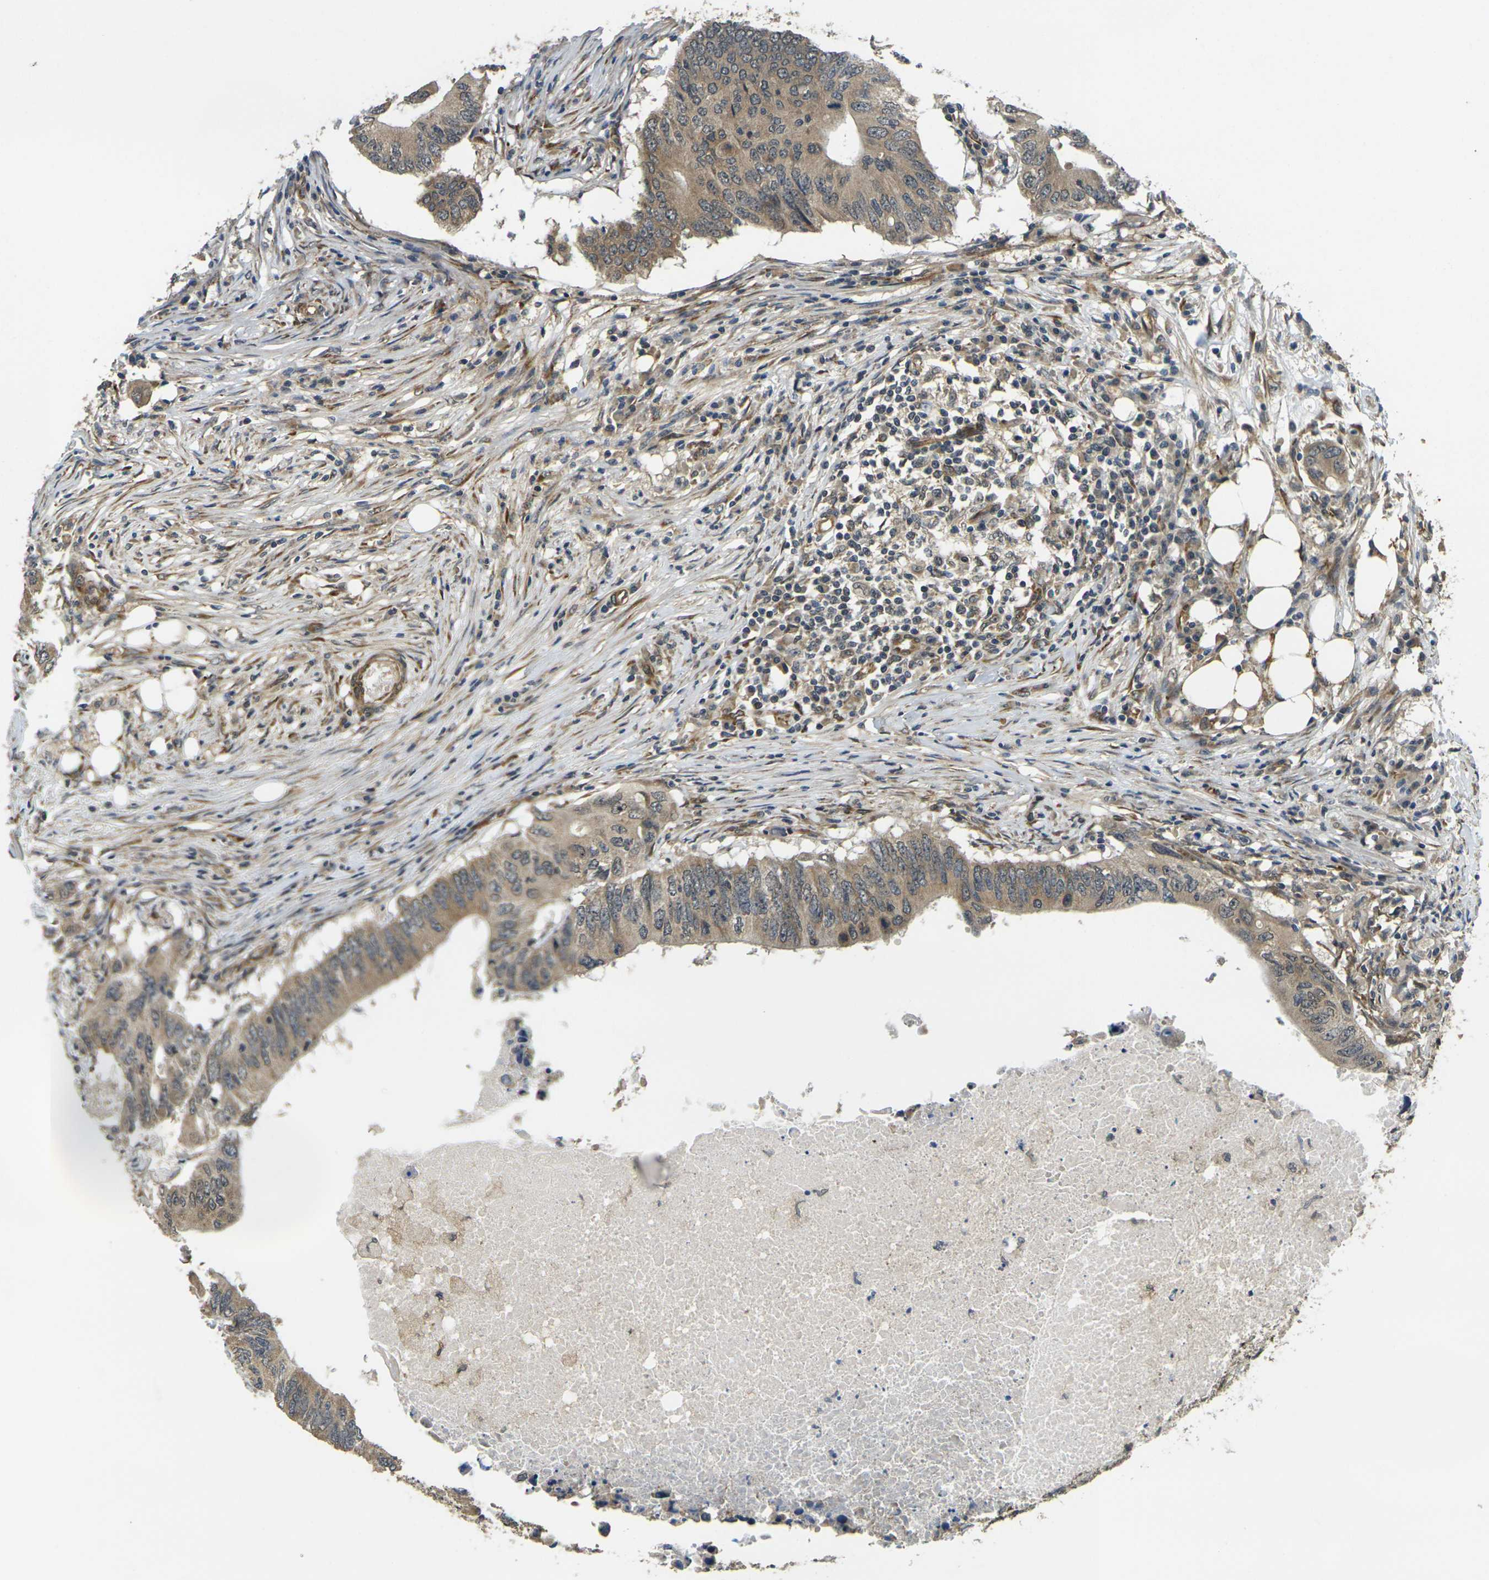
{"staining": {"intensity": "moderate", "quantity": ">75%", "location": "cytoplasmic/membranous"}, "tissue": "colorectal cancer", "cell_type": "Tumor cells", "image_type": "cancer", "snomed": [{"axis": "morphology", "description": "Adenocarcinoma, NOS"}, {"axis": "topography", "description": "Colon"}], "caption": "Colorectal cancer tissue displays moderate cytoplasmic/membranous staining in about >75% of tumor cells, visualized by immunohistochemistry.", "gene": "FUT11", "patient": {"sex": "male", "age": 71}}